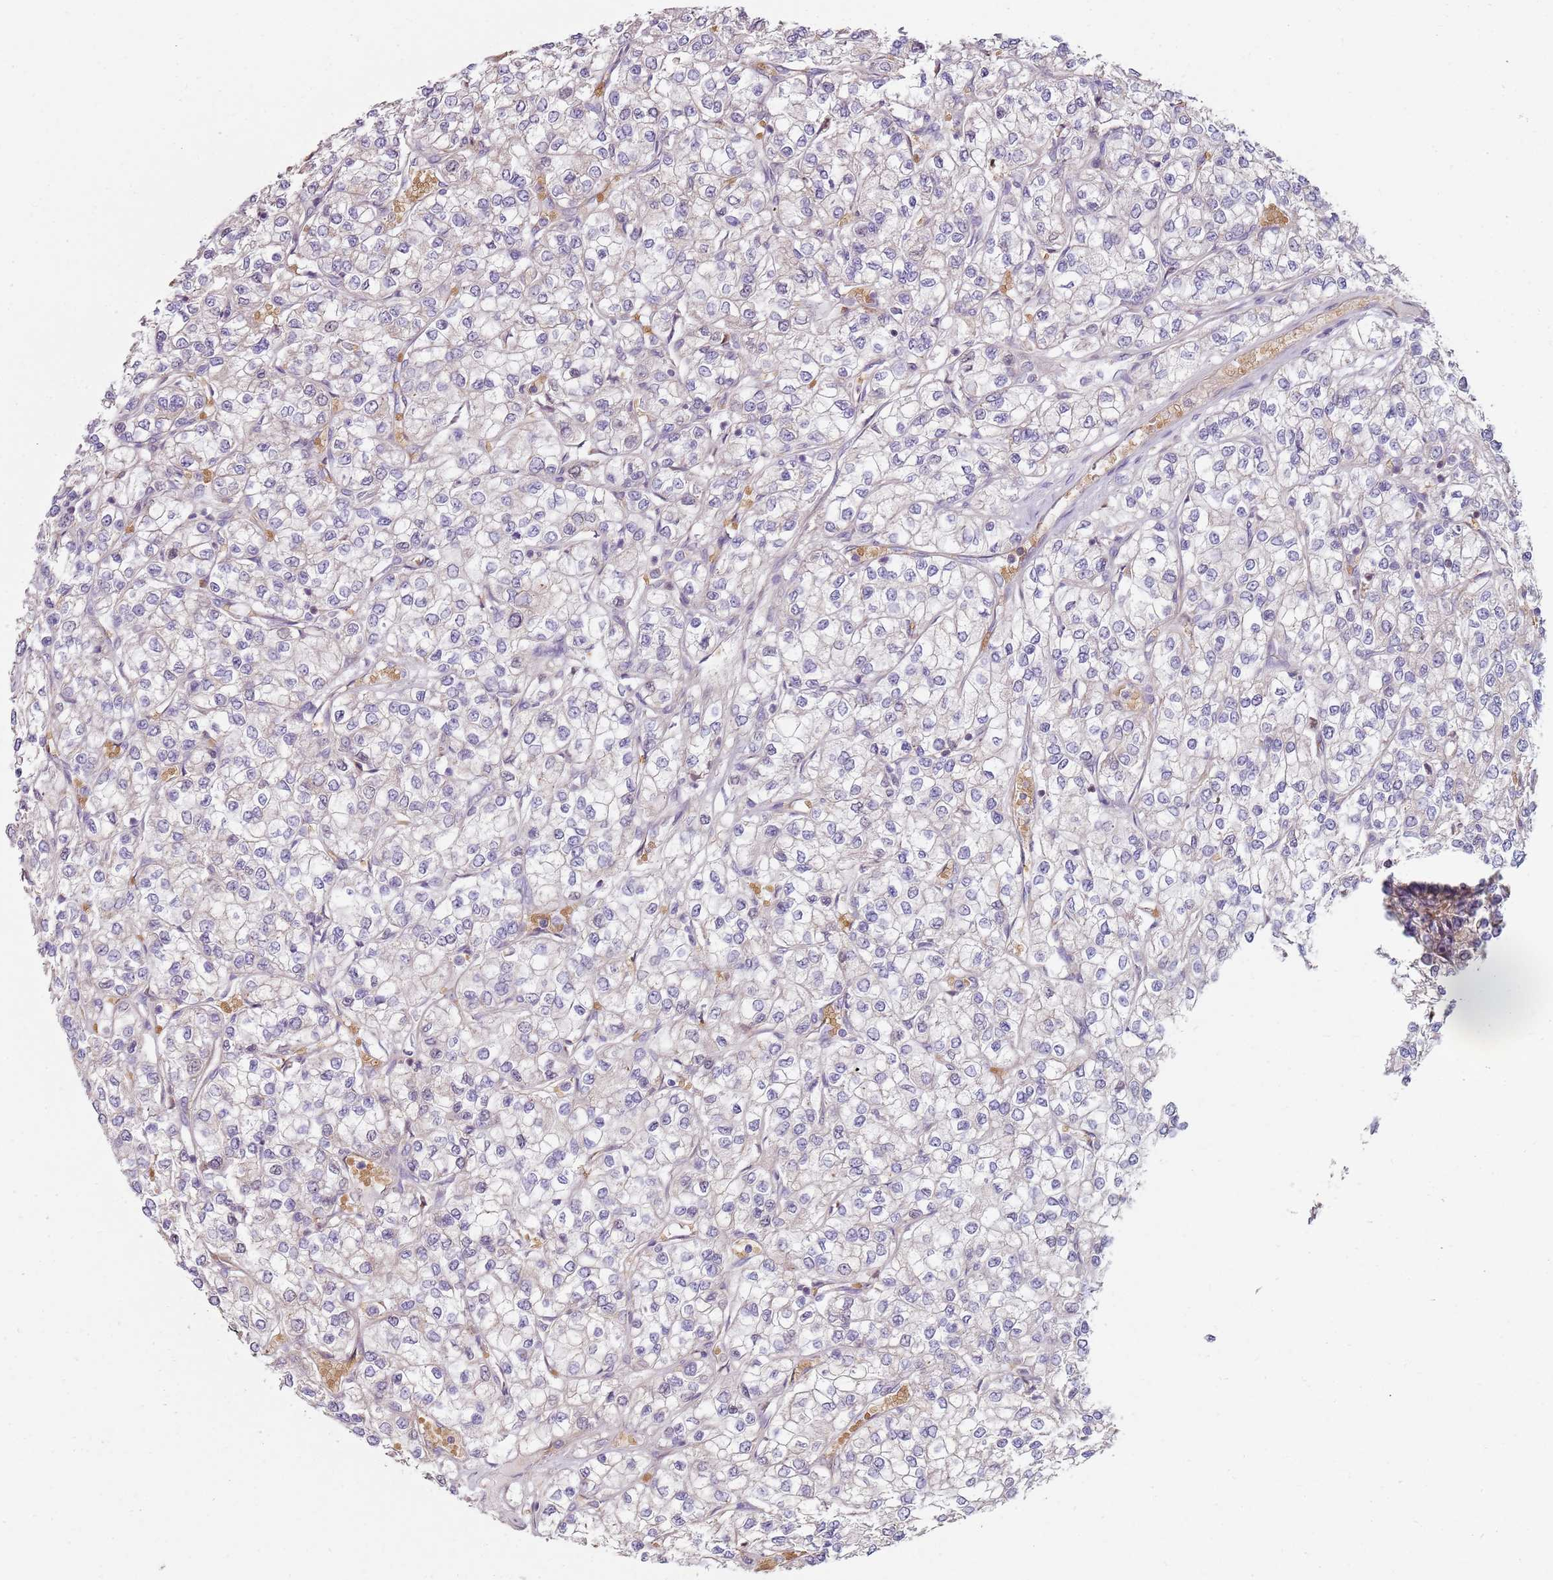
{"staining": {"intensity": "negative", "quantity": "none", "location": "none"}, "tissue": "renal cancer", "cell_type": "Tumor cells", "image_type": "cancer", "snomed": [{"axis": "morphology", "description": "Adenocarcinoma, NOS"}, {"axis": "topography", "description": "Kidney"}], "caption": "Tumor cells show no significant protein expression in renal cancer.", "gene": "SPATA2", "patient": {"sex": "male", "age": 80}}